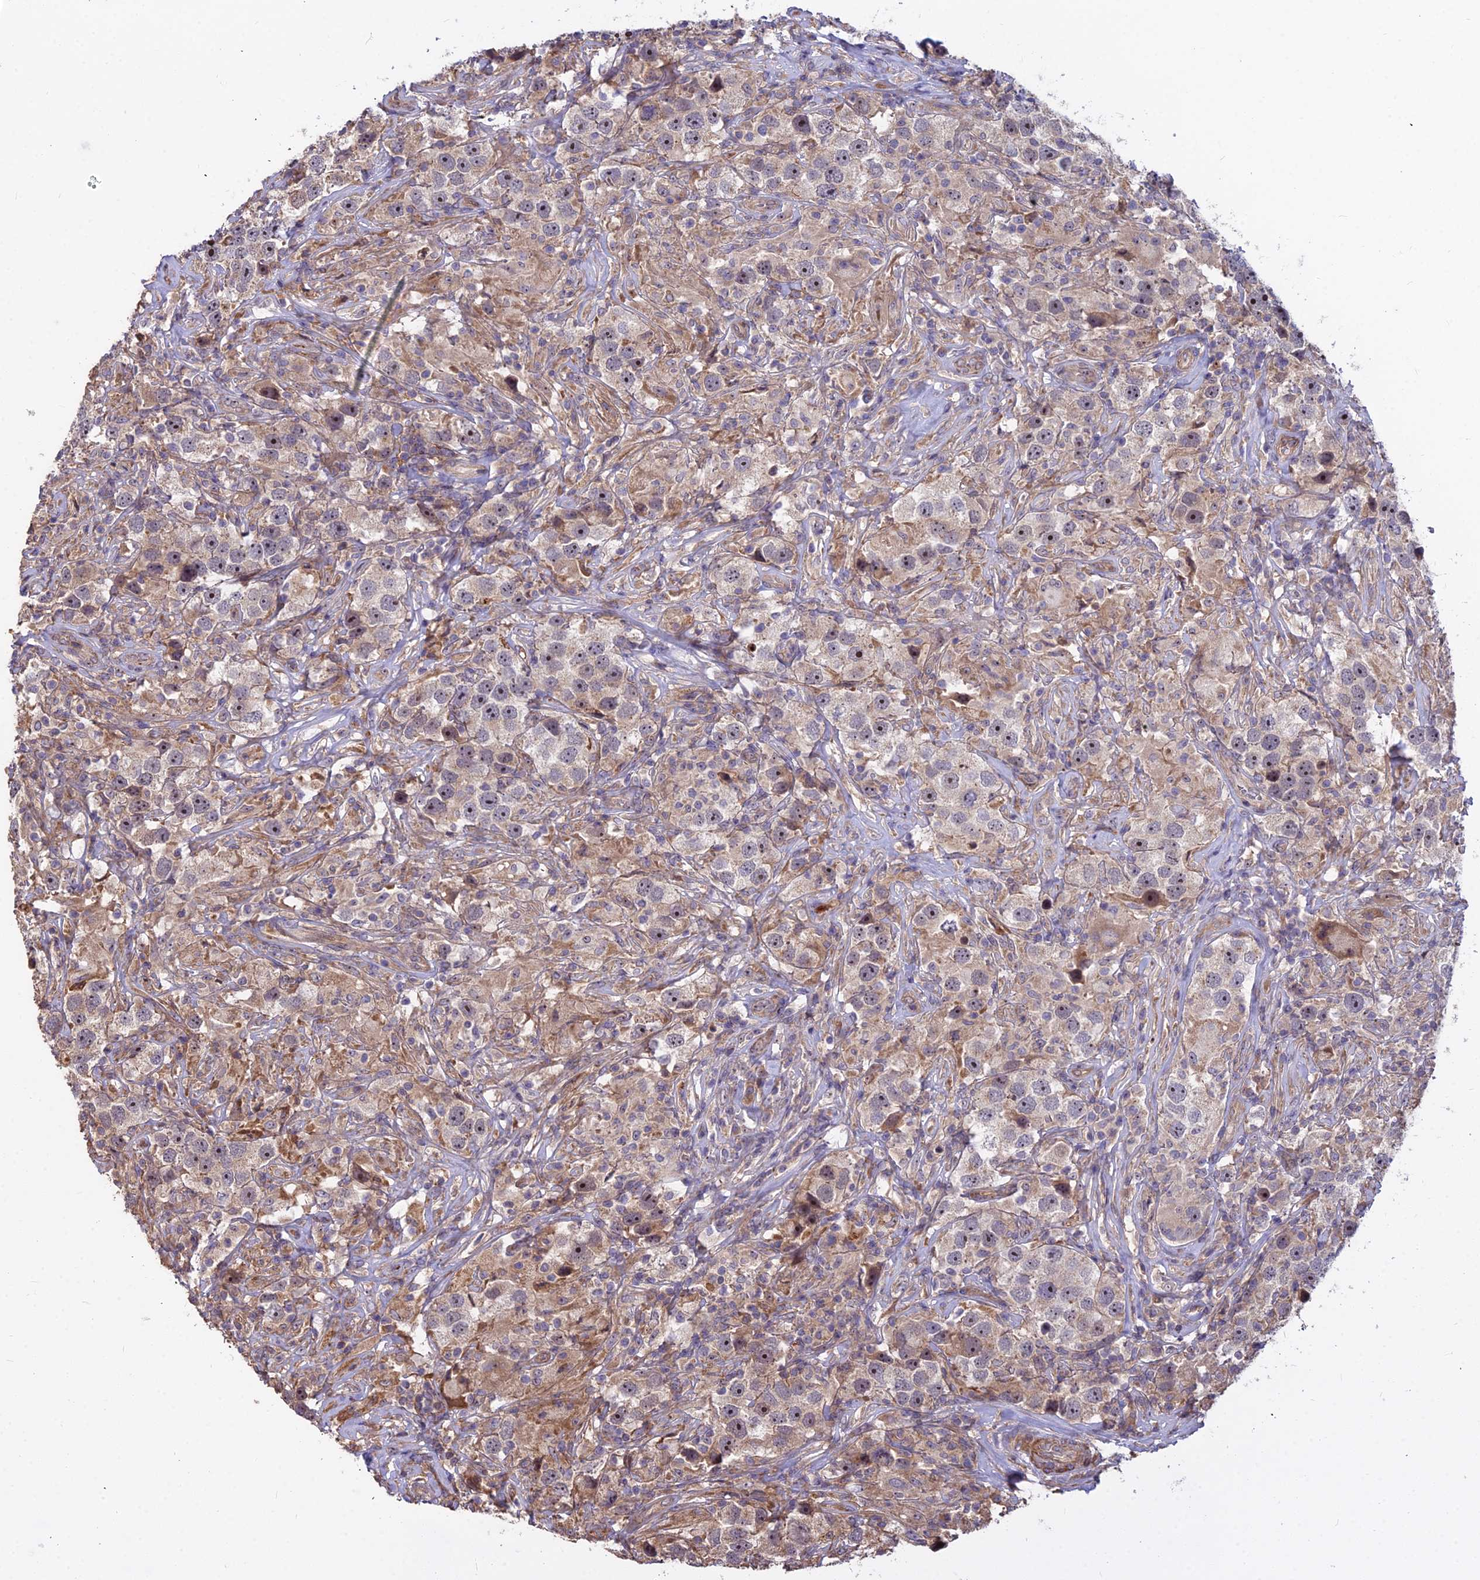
{"staining": {"intensity": "strong", "quantity": "25%-75%", "location": "cytoplasmic/membranous,nuclear"}, "tissue": "testis cancer", "cell_type": "Tumor cells", "image_type": "cancer", "snomed": [{"axis": "morphology", "description": "Seminoma, NOS"}, {"axis": "topography", "description": "Testis"}], "caption": "There is high levels of strong cytoplasmic/membranous and nuclear staining in tumor cells of seminoma (testis), as demonstrated by immunohistochemical staining (brown color).", "gene": "TCEA3", "patient": {"sex": "male", "age": 49}}